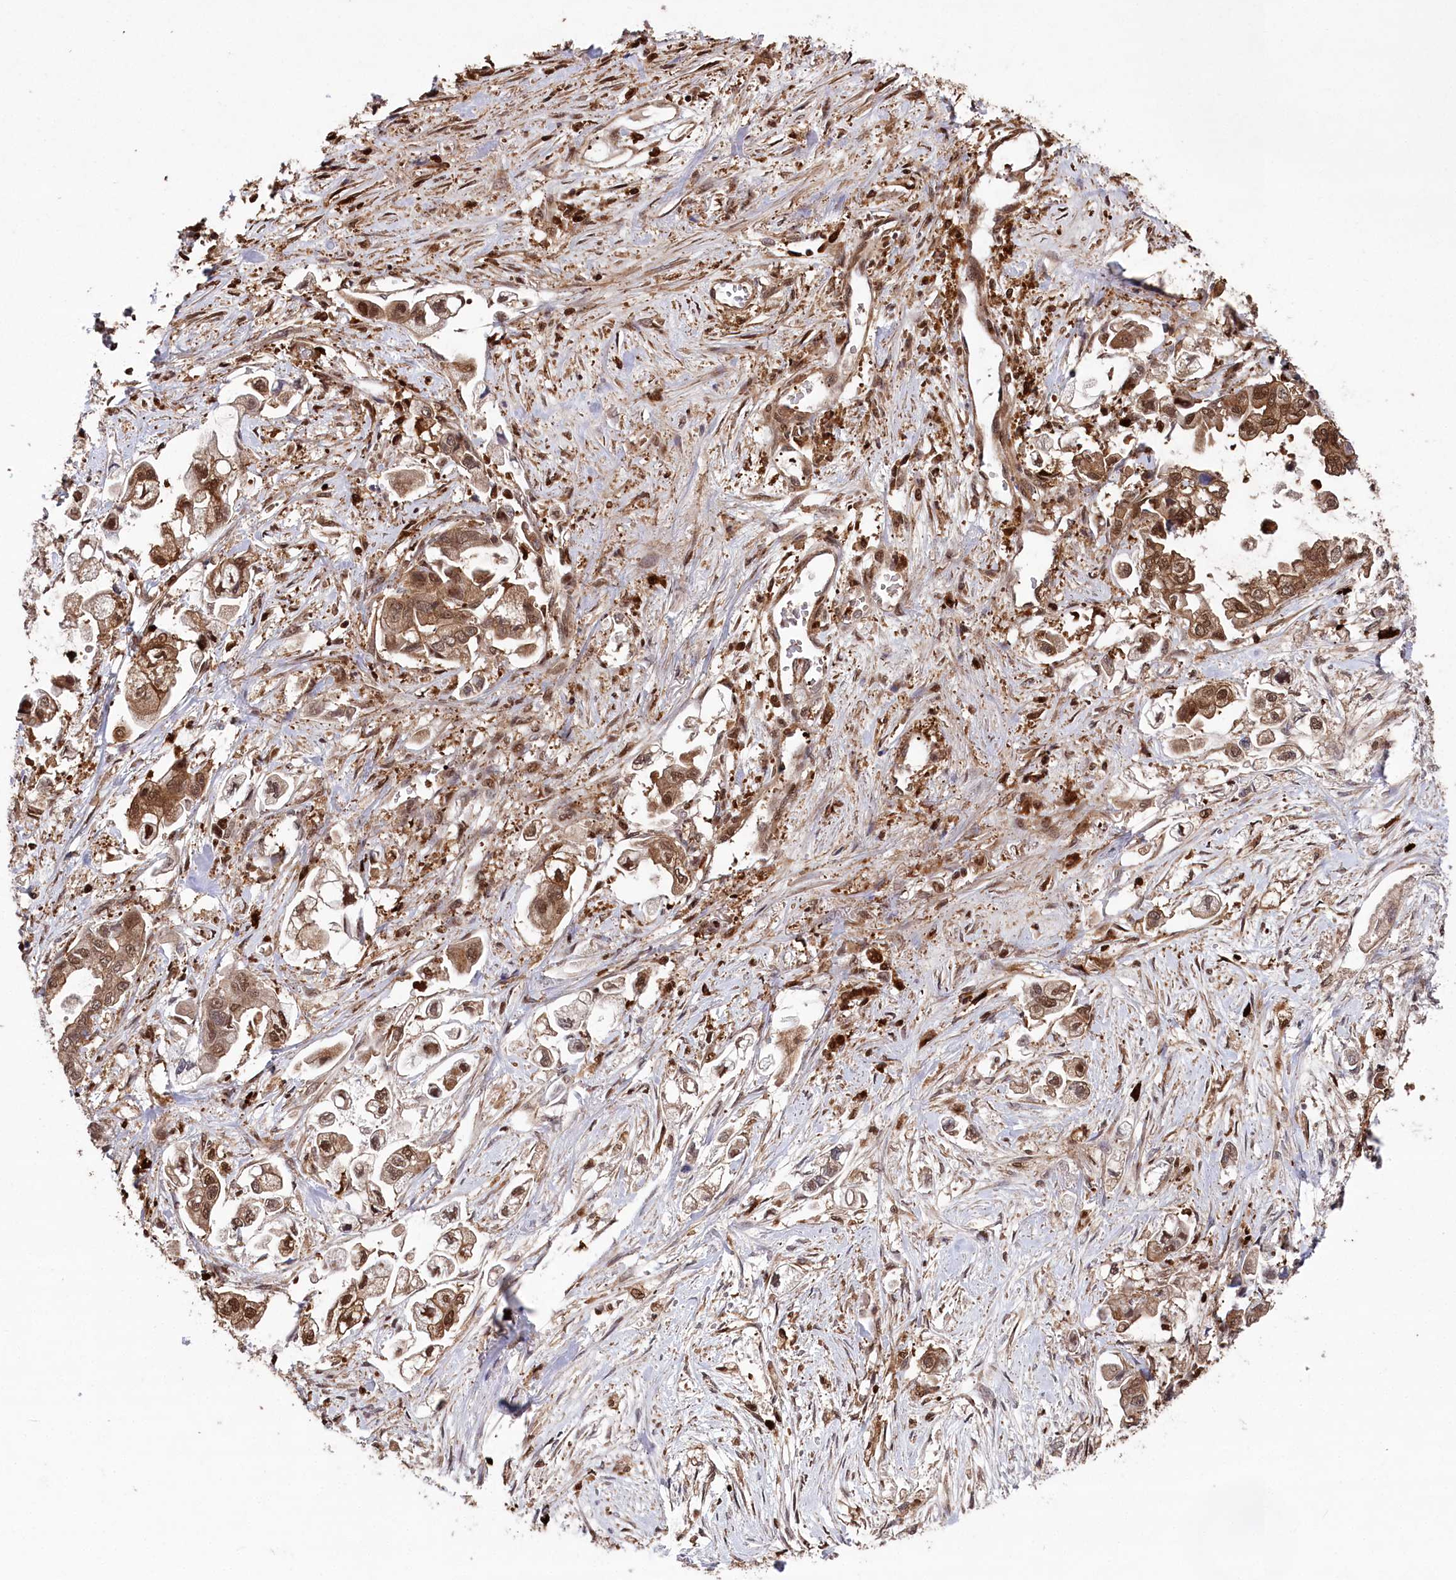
{"staining": {"intensity": "moderate", "quantity": ">75%", "location": "cytoplasmic/membranous,nuclear"}, "tissue": "stomach cancer", "cell_type": "Tumor cells", "image_type": "cancer", "snomed": [{"axis": "morphology", "description": "Adenocarcinoma, NOS"}, {"axis": "topography", "description": "Stomach"}], "caption": "Approximately >75% of tumor cells in stomach adenocarcinoma display moderate cytoplasmic/membranous and nuclear protein positivity as visualized by brown immunohistochemical staining.", "gene": "LSG1", "patient": {"sex": "male", "age": 62}}